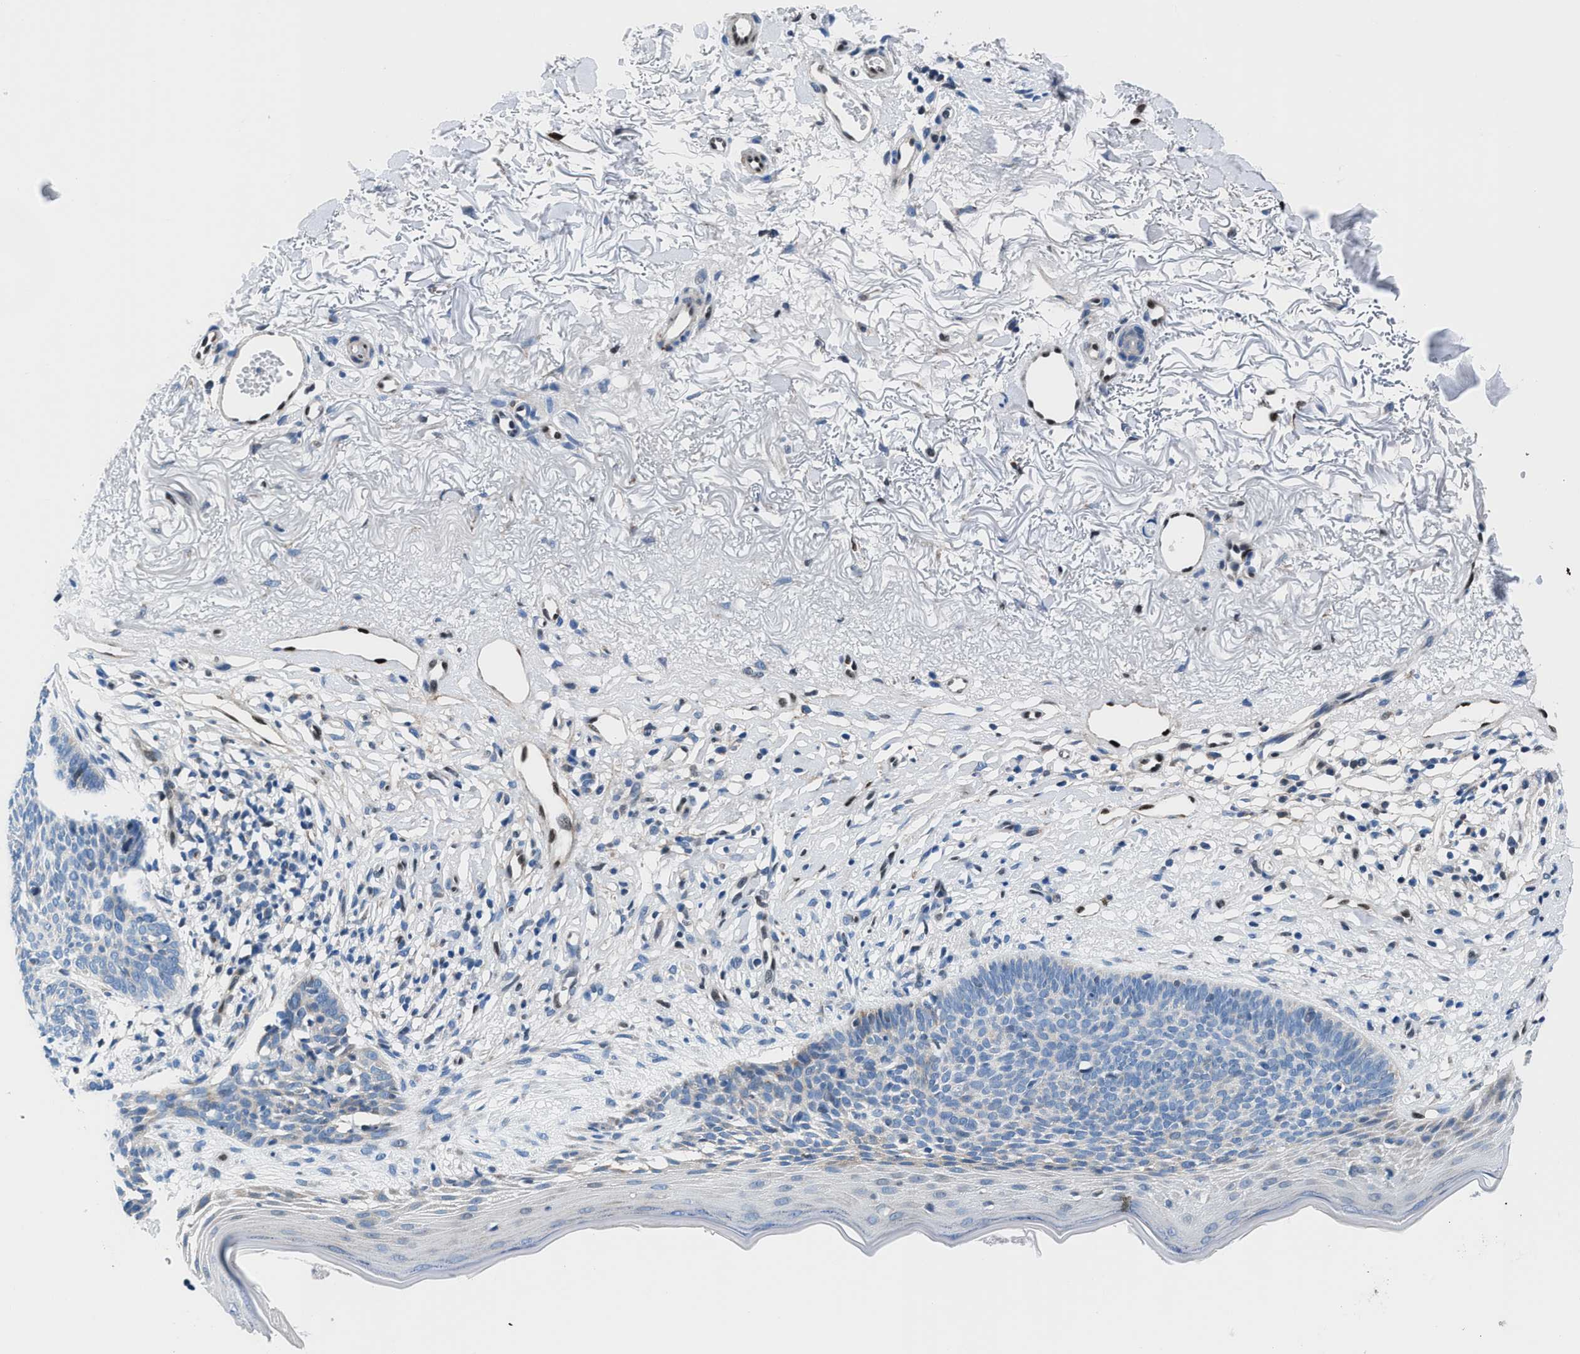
{"staining": {"intensity": "negative", "quantity": "none", "location": "none"}, "tissue": "skin cancer", "cell_type": "Tumor cells", "image_type": "cancer", "snomed": [{"axis": "morphology", "description": "Normal tissue, NOS"}, {"axis": "morphology", "description": "Basal cell carcinoma"}, {"axis": "topography", "description": "Skin"}], "caption": "Protein analysis of skin cancer demonstrates no significant expression in tumor cells.", "gene": "LMO2", "patient": {"sex": "female", "age": 70}}